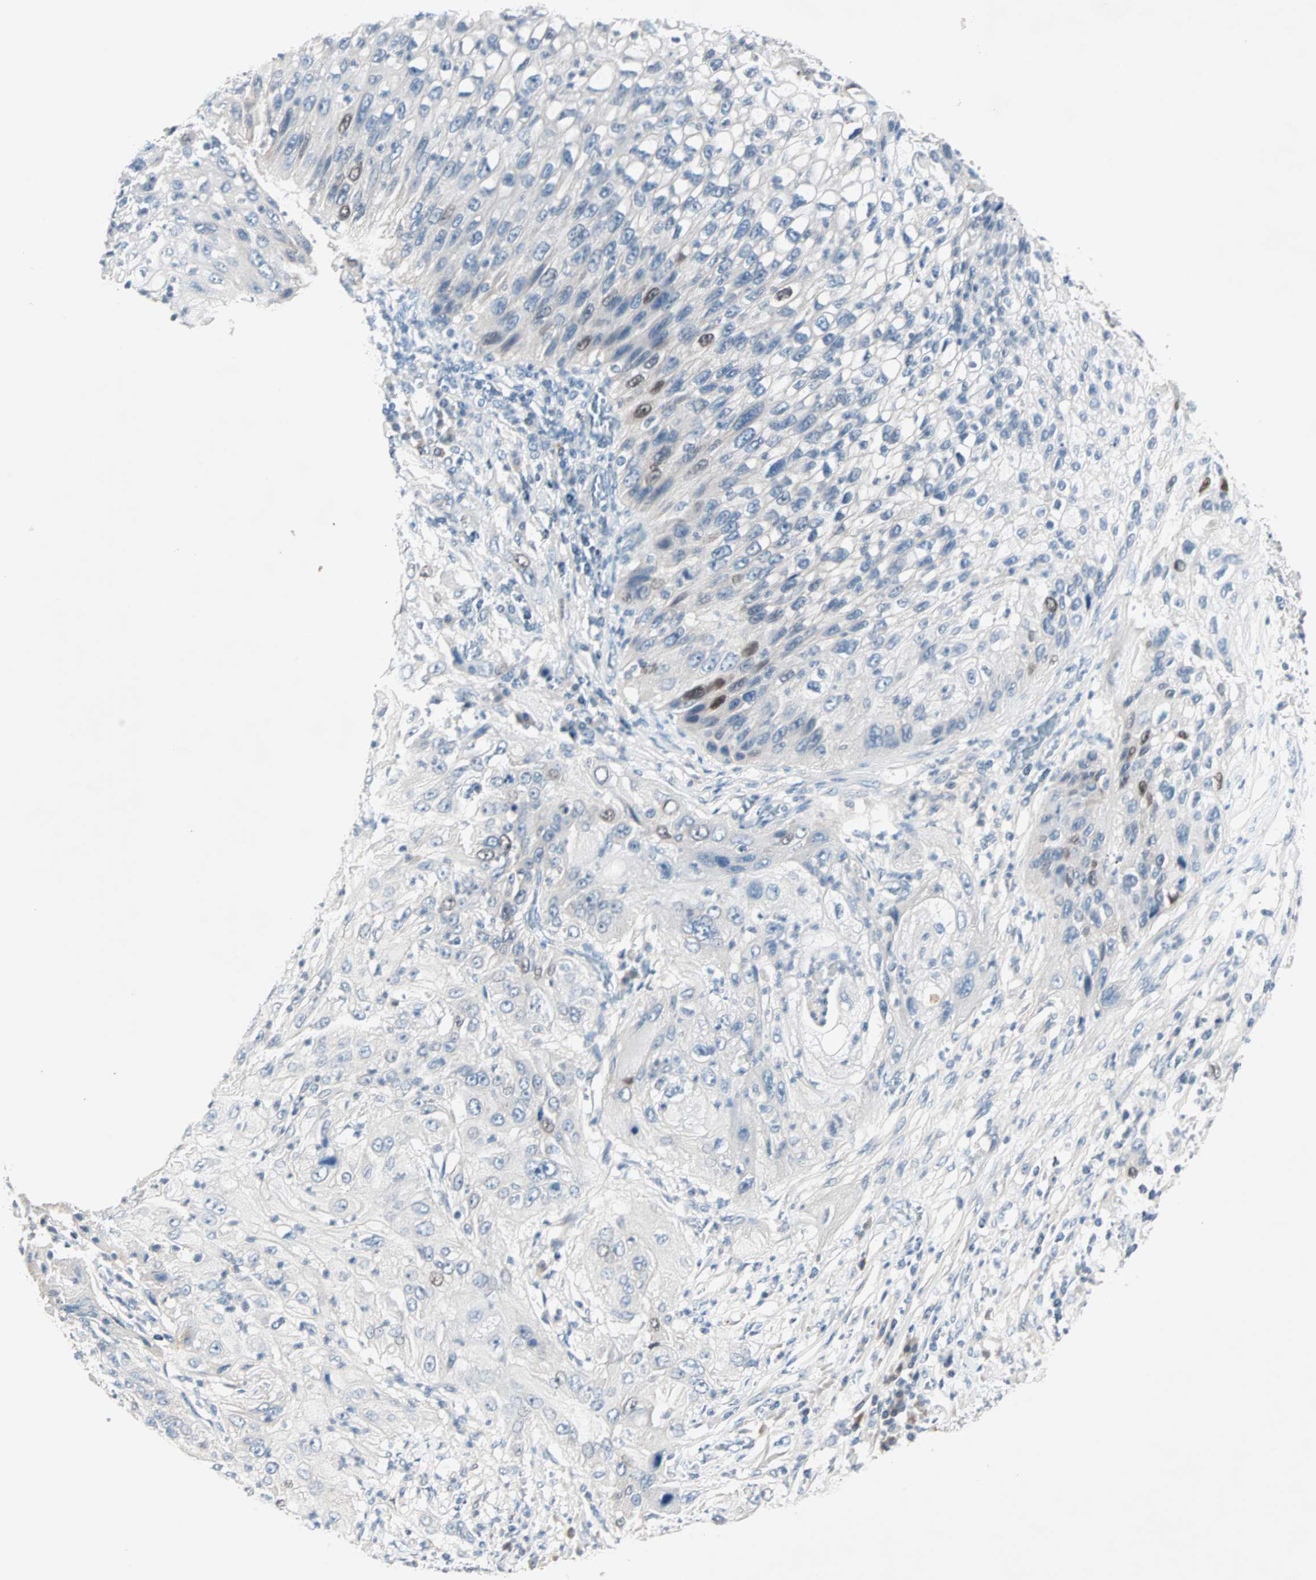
{"staining": {"intensity": "strong", "quantity": "<25%", "location": "nuclear"}, "tissue": "lung cancer", "cell_type": "Tumor cells", "image_type": "cancer", "snomed": [{"axis": "morphology", "description": "Inflammation, NOS"}, {"axis": "morphology", "description": "Squamous cell carcinoma, NOS"}, {"axis": "topography", "description": "Lymph node"}, {"axis": "topography", "description": "Soft tissue"}, {"axis": "topography", "description": "Lung"}], "caption": "IHC micrograph of neoplastic tissue: human lung cancer stained using IHC displays medium levels of strong protein expression localized specifically in the nuclear of tumor cells, appearing as a nuclear brown color.", "gene": "CCNE2", "patient": {"sex": "male", "age": 66}}